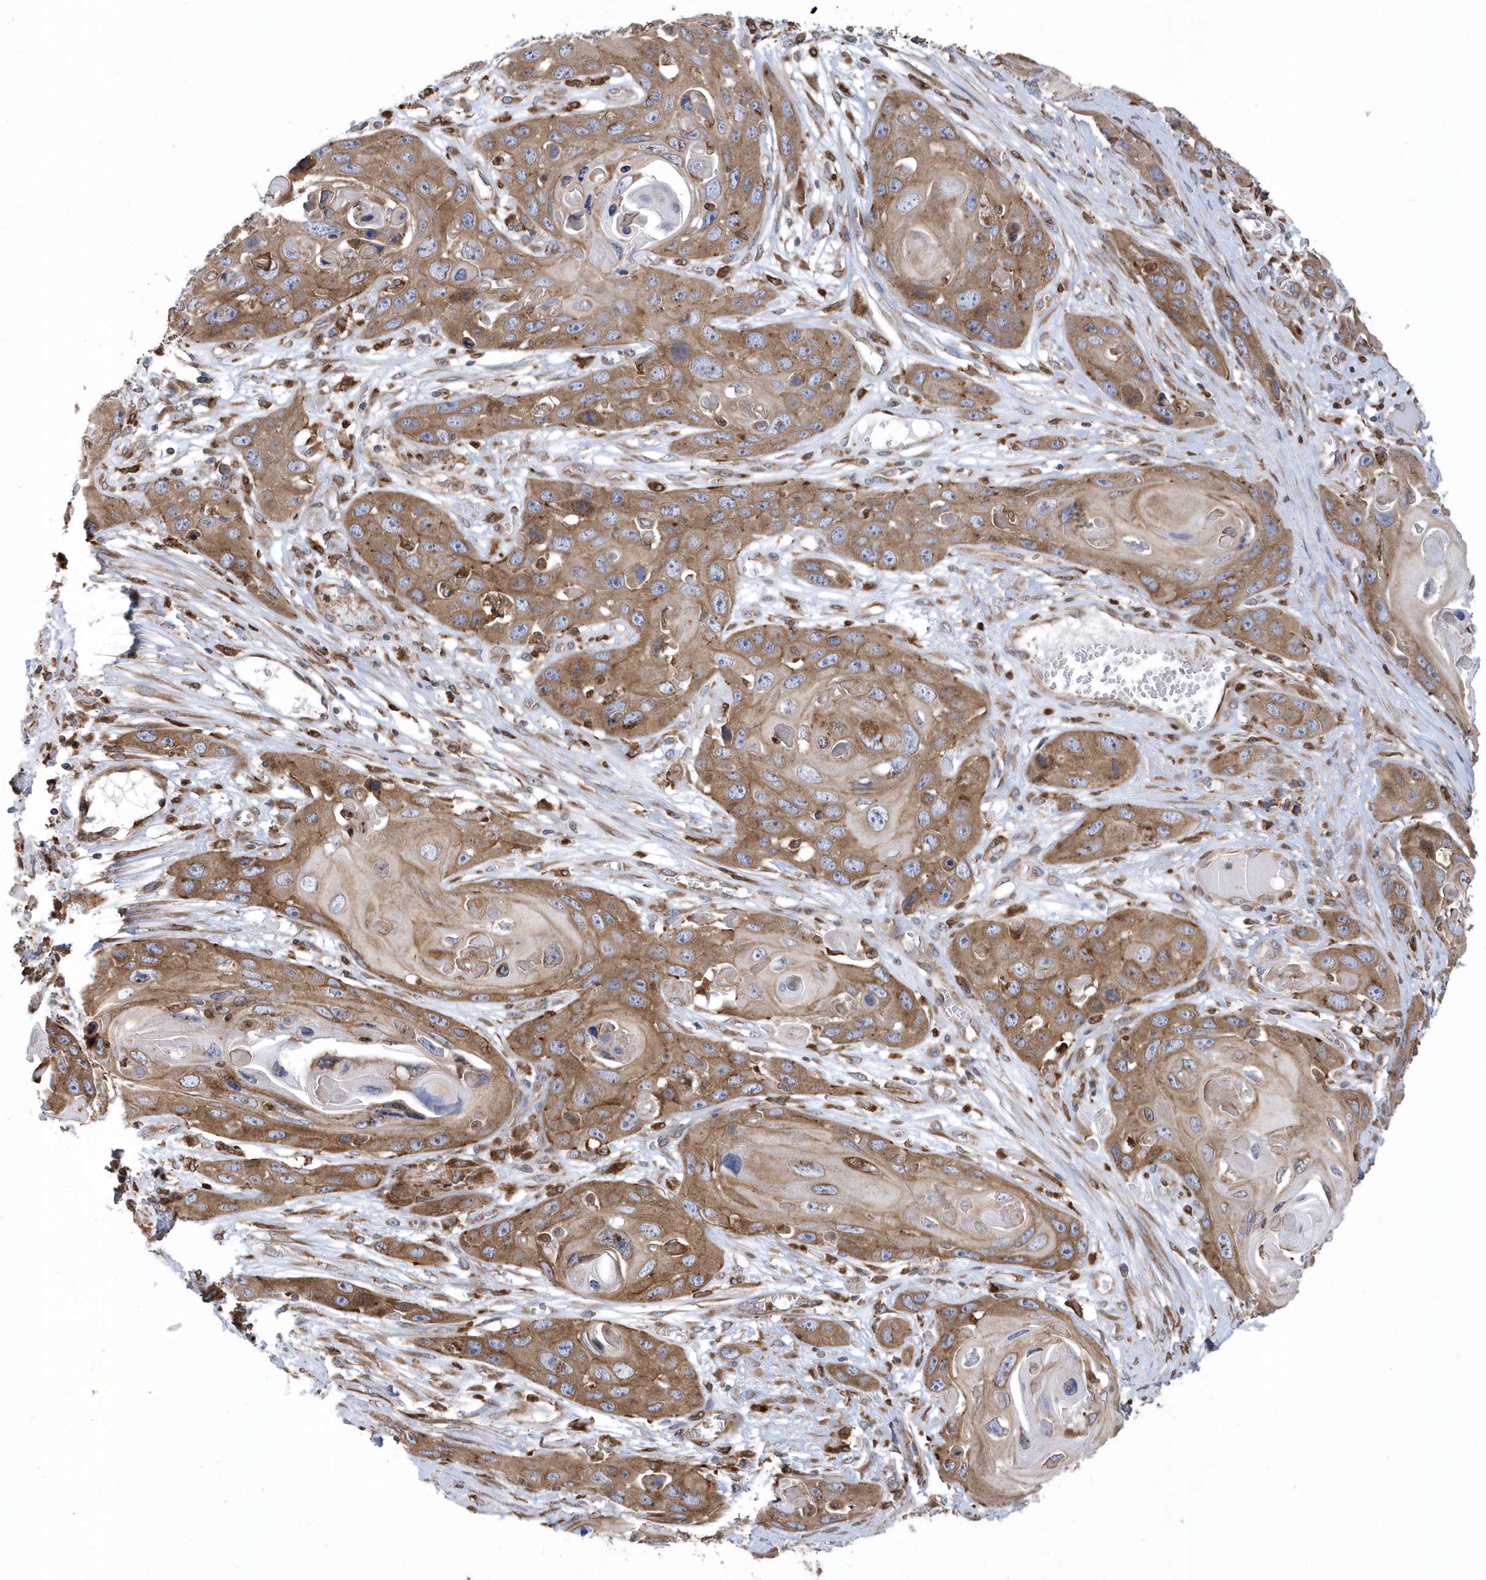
{"staining": {"intensity": "moderate", "quantity": ">75%", "location": "cytoplasmic/membranous"}, "tissue": "skin cancer", "cell_type": "Tumor cells", "image_type": "cancer", "snomed": [{"axis": "morphology", "description": "Squamous cell carcinoma, NOS"}, {"axis": "topography", "description": "Skin"}], "caption": "Squamous cell carcinoma (skin) stained with a protein marker displays moderate staining in tumor cells.", "gene": "VAMP7", "patient": {"sex": "male", "age": 55}}